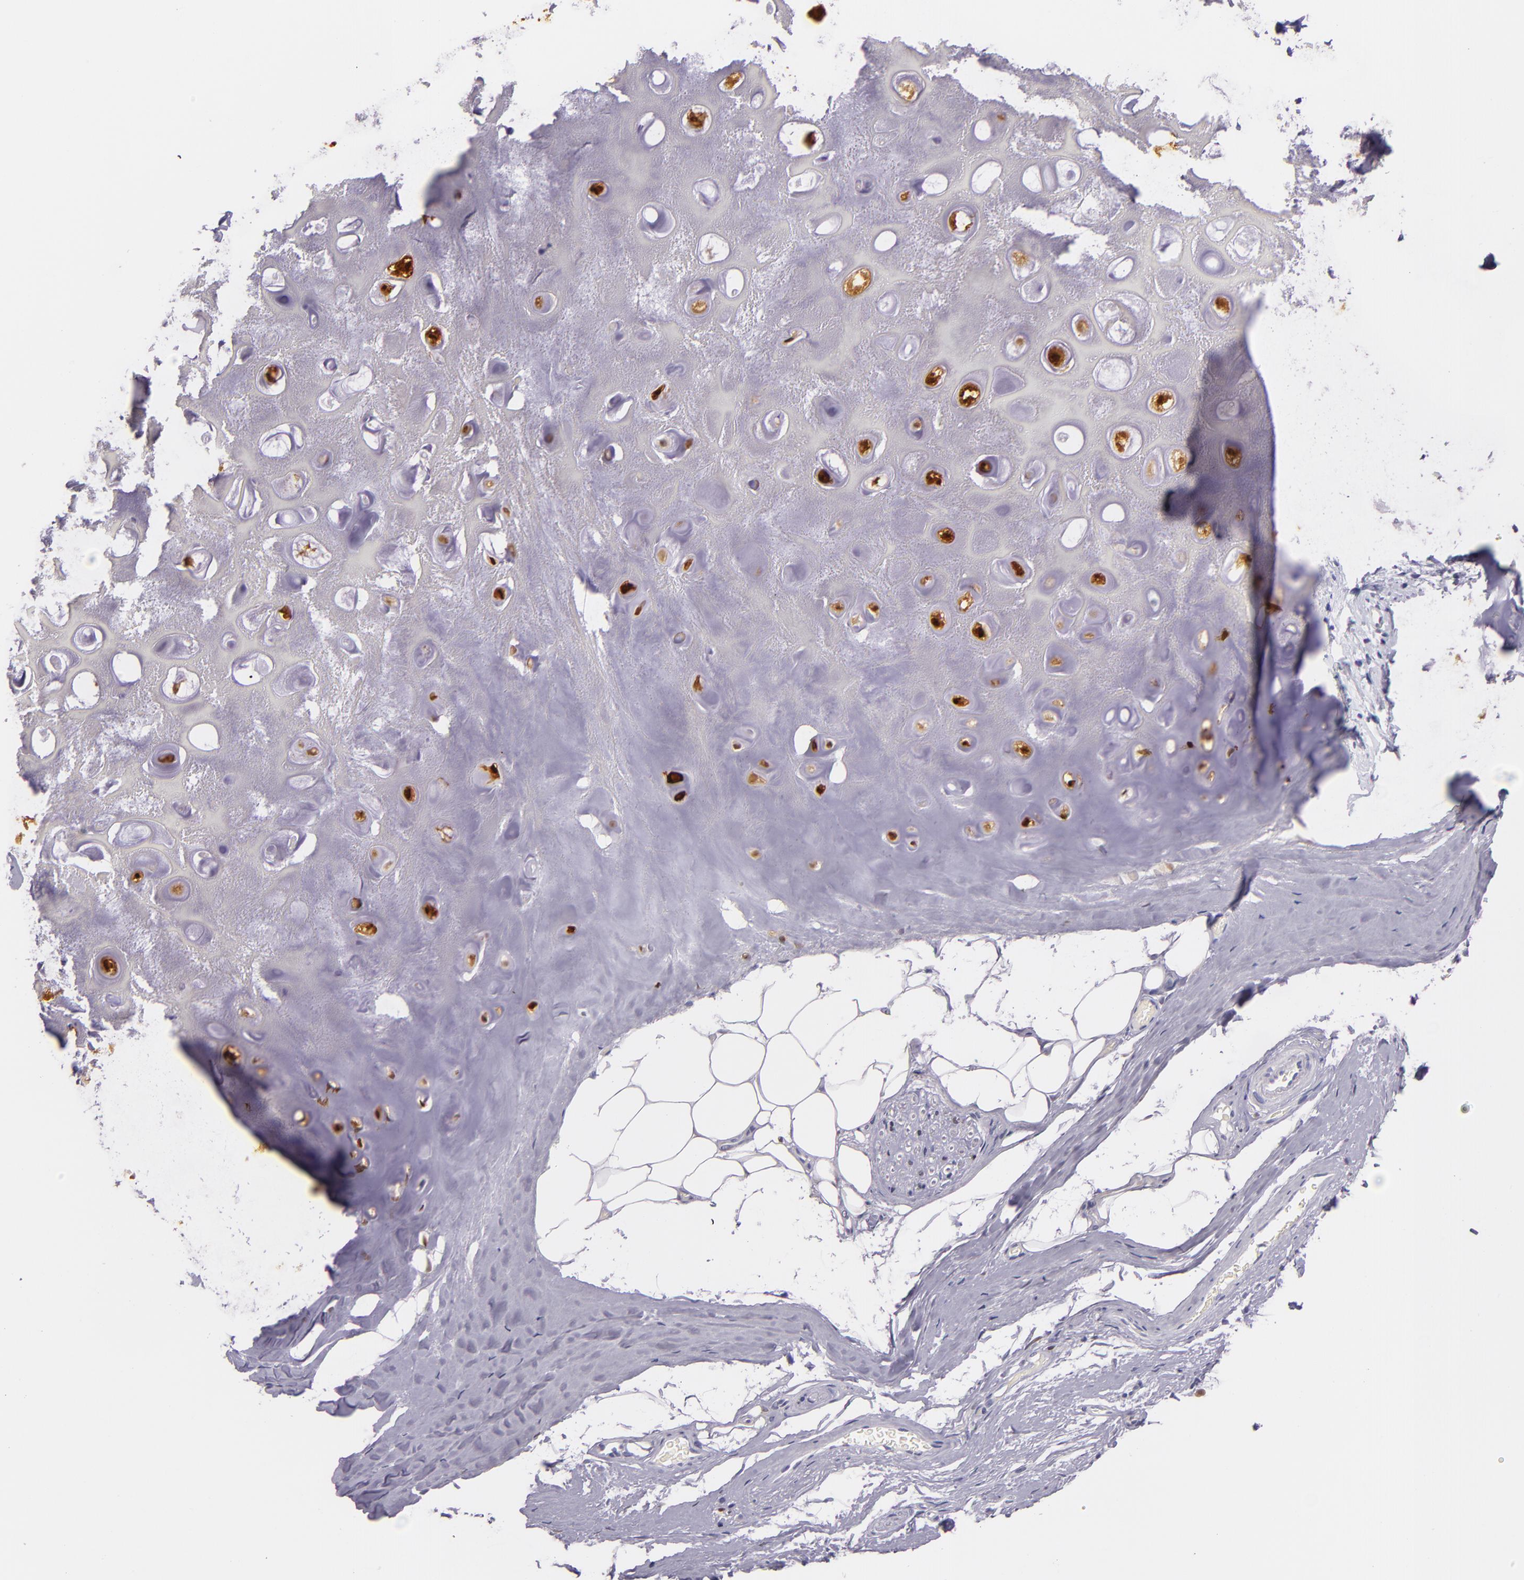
{"staining": {"intensity": "strong", "quantity": "25%-75%", "location": "cytoplasmic/membranous,nuclear"}, "tissue": "nasopharynx", "cell_type": "Respiratory epithelial cells", "image_type": "normal", "snomed": [{"axis": "morphology", "description": "Normal tissue, NOS"}, {"axis": "topography", "description": "Nasopharynx"}], "caption": "A photomicrograph showing strong cytoplasmic/membranous,nuclear staining in approximately 25%-75% of respiratory epithelial cells in benign nasopharynx, as visualized by brown immunohistochemical staining.", "gene": "MT1A", "patient": {"sex": "male", "age": 56}}